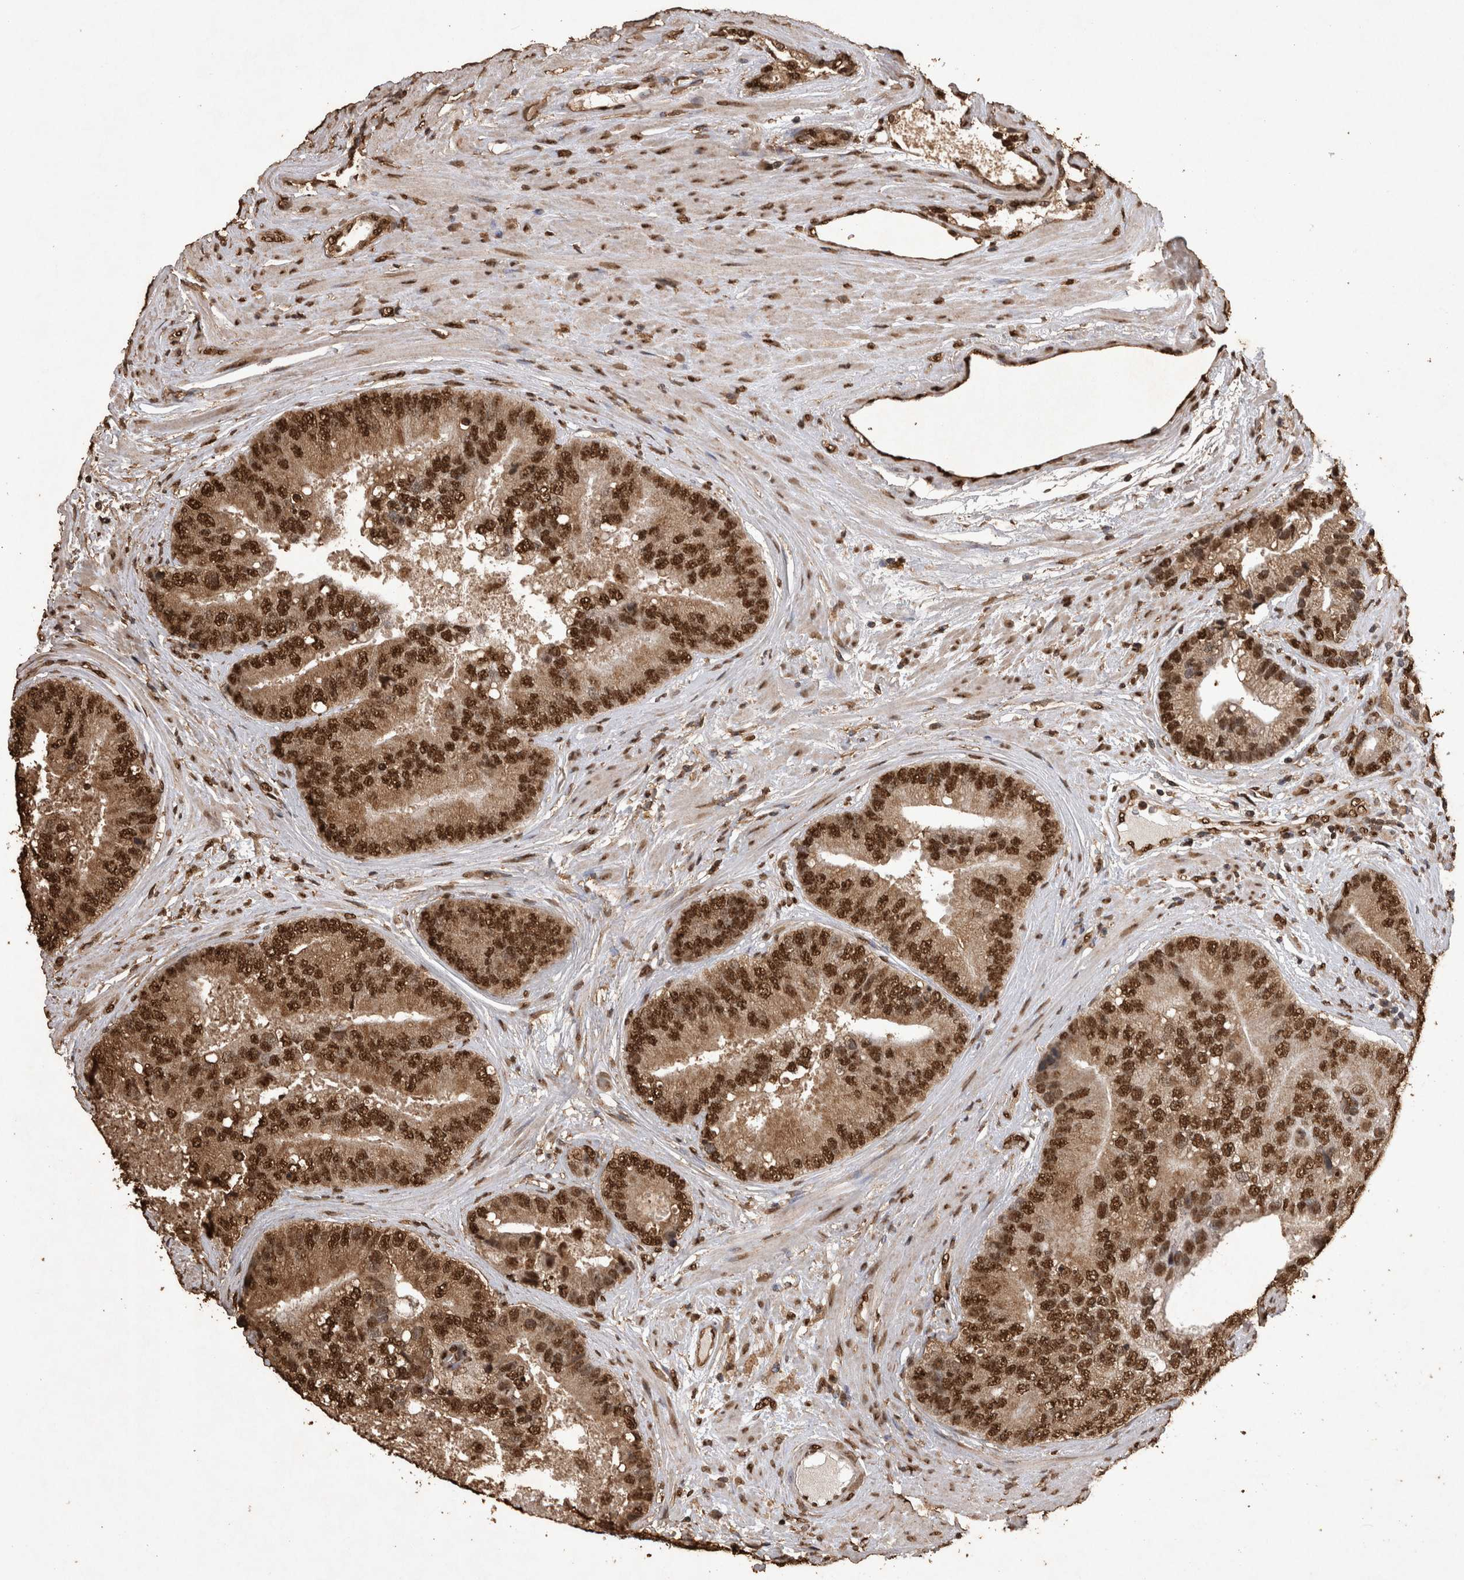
{"staining": {"intensity": "strong", "quantity": ">75%", "location": "cytoplasmic/membranous,nuclear"}, "tissue": "prostate cancer", "cell_type": "Tumor cells", "image_type": "cancer", "snomed": [{"axis": "morphology", "description": "Adenocarcinoma, High grade"}, {"axis": "topography", "description": "Prostate"}], "caption": "This histopathology image shows prostate cancer stained with immunohistochemistry to label a protein in brown. The cytoplasmic/membranous and nuclear of tumor cells show strong positivity for the protein. Nuclei are counter-stained blue.", "gene": "OAS2", "patient": {"sex": "male", "age": 70}}